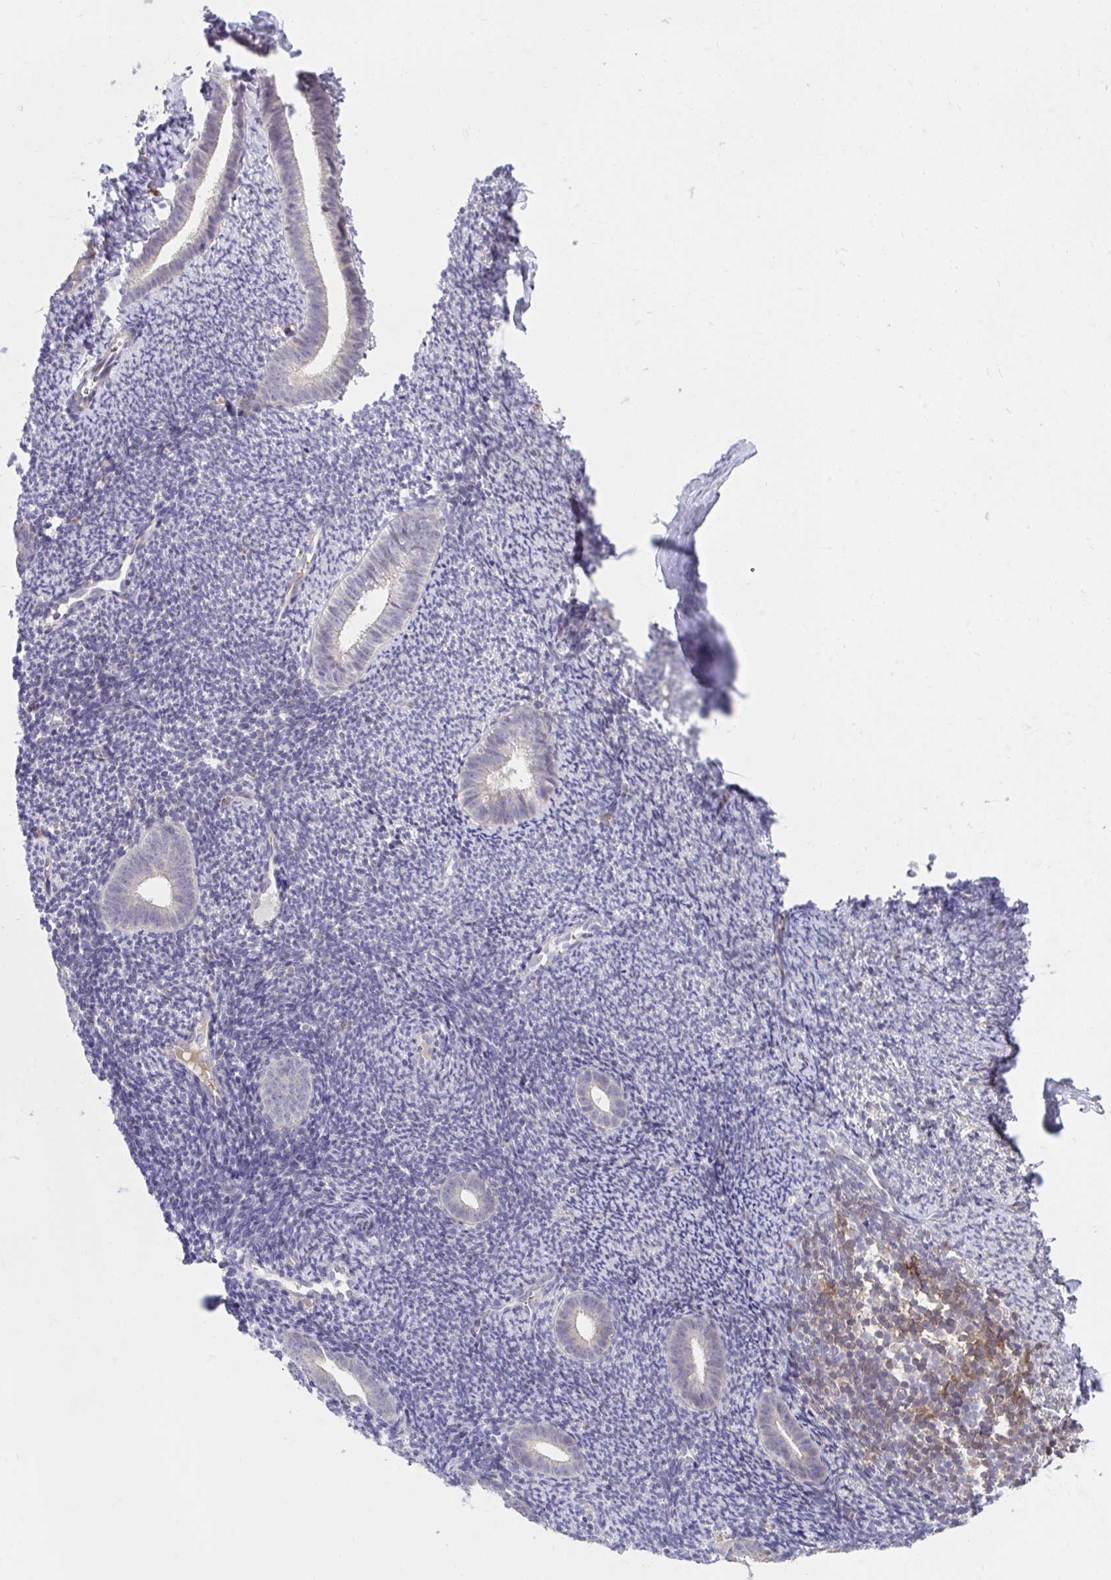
{"staining": {"intensity": "negative", "quantity": "none", "location": "none"}, "tissue": "endometrium", "cell_type": "Cells in endometrial stroma", "image_type": "normal", "snomed": [{"axis": "morphology", "description": "Normal tissue, NOS"}, {"axis": "topography", "description": "Endometrium"}], "caption": "IHC photomicrograph of unremarkable endometrium stained for a protein (brown), which shows no expression in cells in endometrial stroma.", "gene": "SLAMF7", "patient": {"sex": "female", "age": 39}}